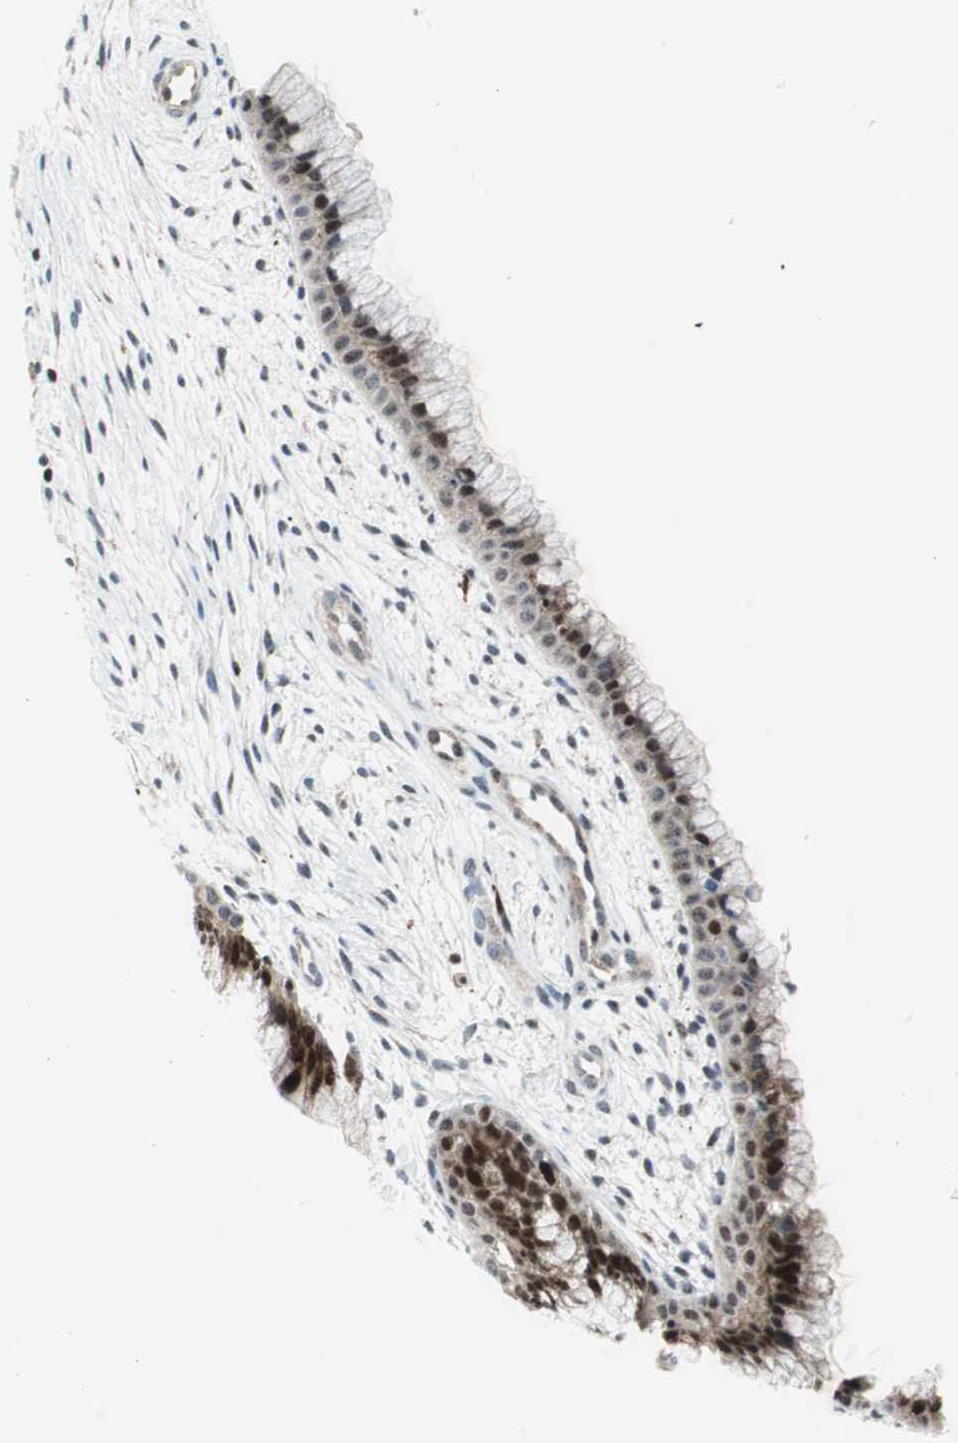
{"staining": {"intensity": "strong", "quantity": ">75%", "location": "nuclear"}, "tissue": "cervix", "cell_type": "Glandular cells", "image_type": "normal", "snomed": [{"axis": "morphology", "description": "Normal tissue, NOS"}, {"axis": "topography", "description": "Cervix"}], "caption": "A micrograph of human cervix stained for a protein shows strong nuclear brown staining in glandular cells. (Stains: DAB in brown, nuclei in blue, Microscopy: brightfield microscopy at high magnification).", "gene": "RGS10", "patient": {"sex": "female", "age": 39}}